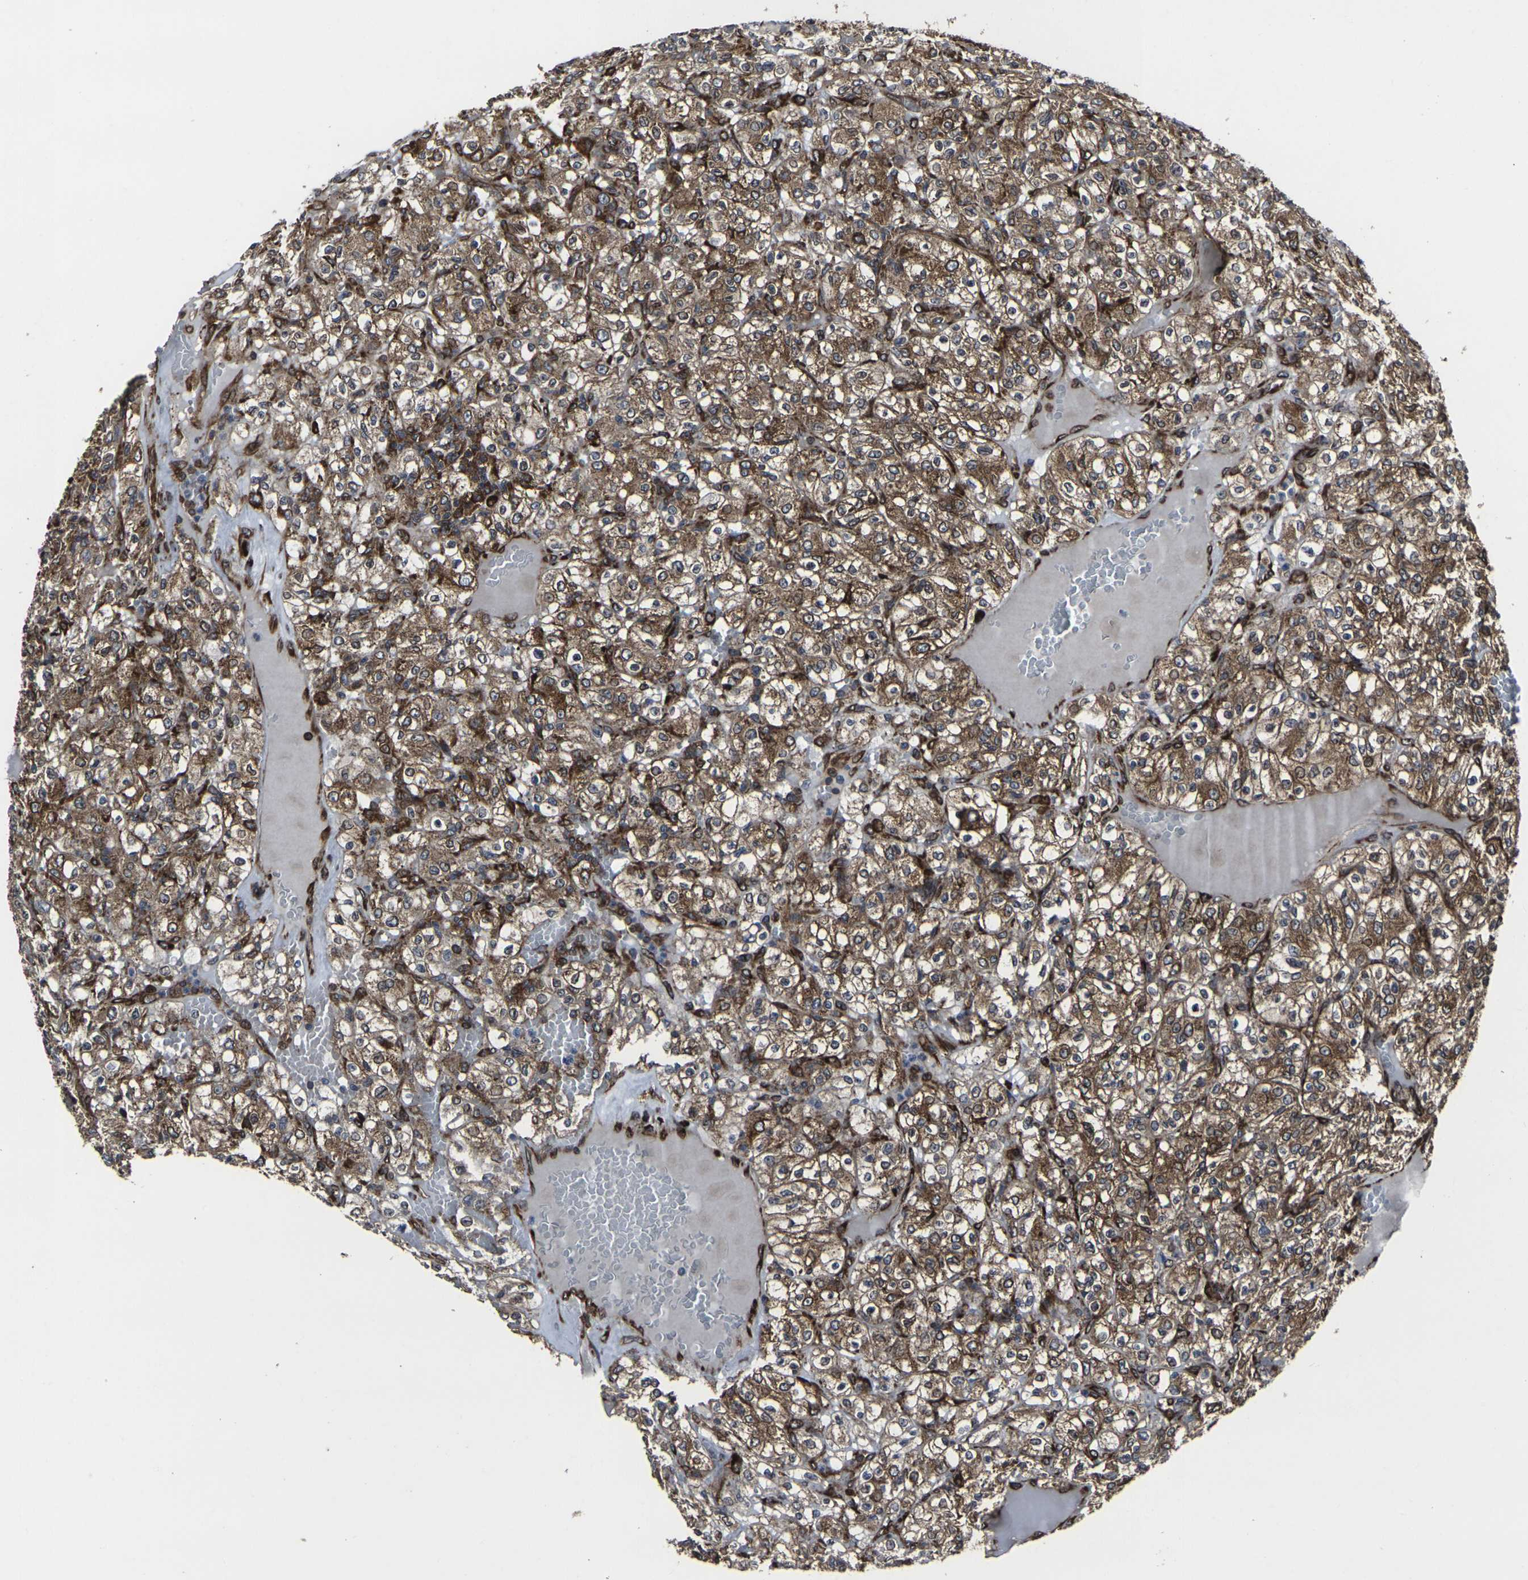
{"staining": {"intensity": "moderate", "quantity": ">75%", "location": "cytoplasmic/membranous"}, "tissue": "renal cancer", "cell_type": "Tumor cells", "image_type": "cancer", "snomed": [{"axis": "morphology", "description": "Normal tissue, NOS"}, {"axis": "morphology", "description": "Adenocarcinoma, NOS"}, {"axis": "topography", "description": "Kidney"}], "caption": "Immunohistochemistry (IHC) photomicrograph of neoplastic tissue: adenocarcinoma (renal) stained using IHC shows medium levels of moderate protein expression localized specifically in the cytoplasmic/membranous of tumor cells, appearing as a cytoplasmic/membranous brown color.", "gene": "MARCHF2", "patient": {"sex": "female", "age": 72}}